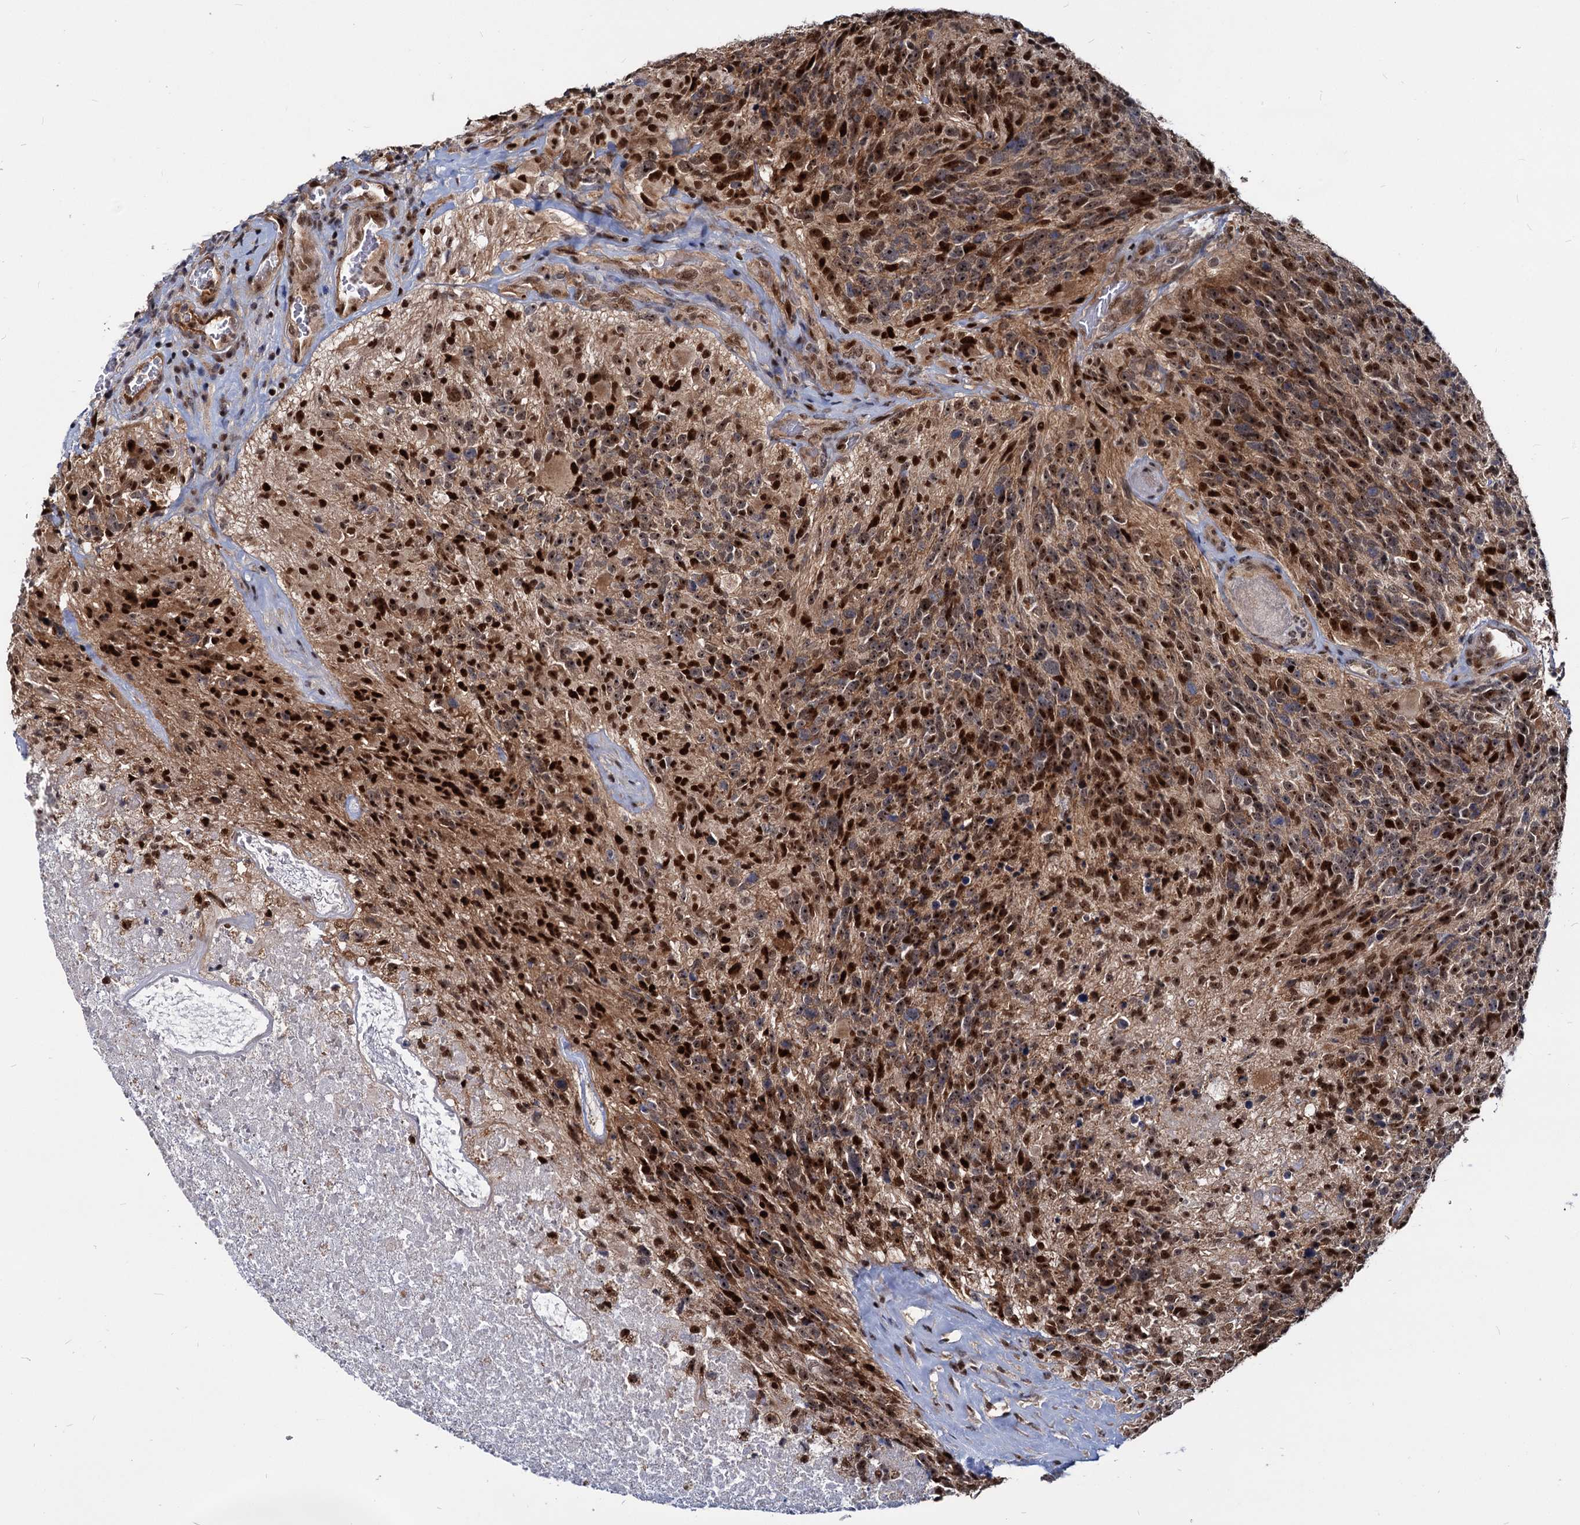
{"staining": {"intensity": "strong", "quantity": ">75%", "location": "cytoplasmic/membranous,nuclear"}, "tissue": "glioma", "cell_type": "Tumor cells", "image_type": "cancer", "snomed": [{"axis": "morphology", "description": "Glioma, malignant, High grade"}, {"axis": "topography", "description": "Brain"}], "caption": "Brown immunohistochemical staining in human glioma reveals strong cytoplasmic/membranous and nuclear expression in approximately >75% of tumor cells.", "gene": "UBLCP1", "patient": {"sex": "male", "age": 76}}